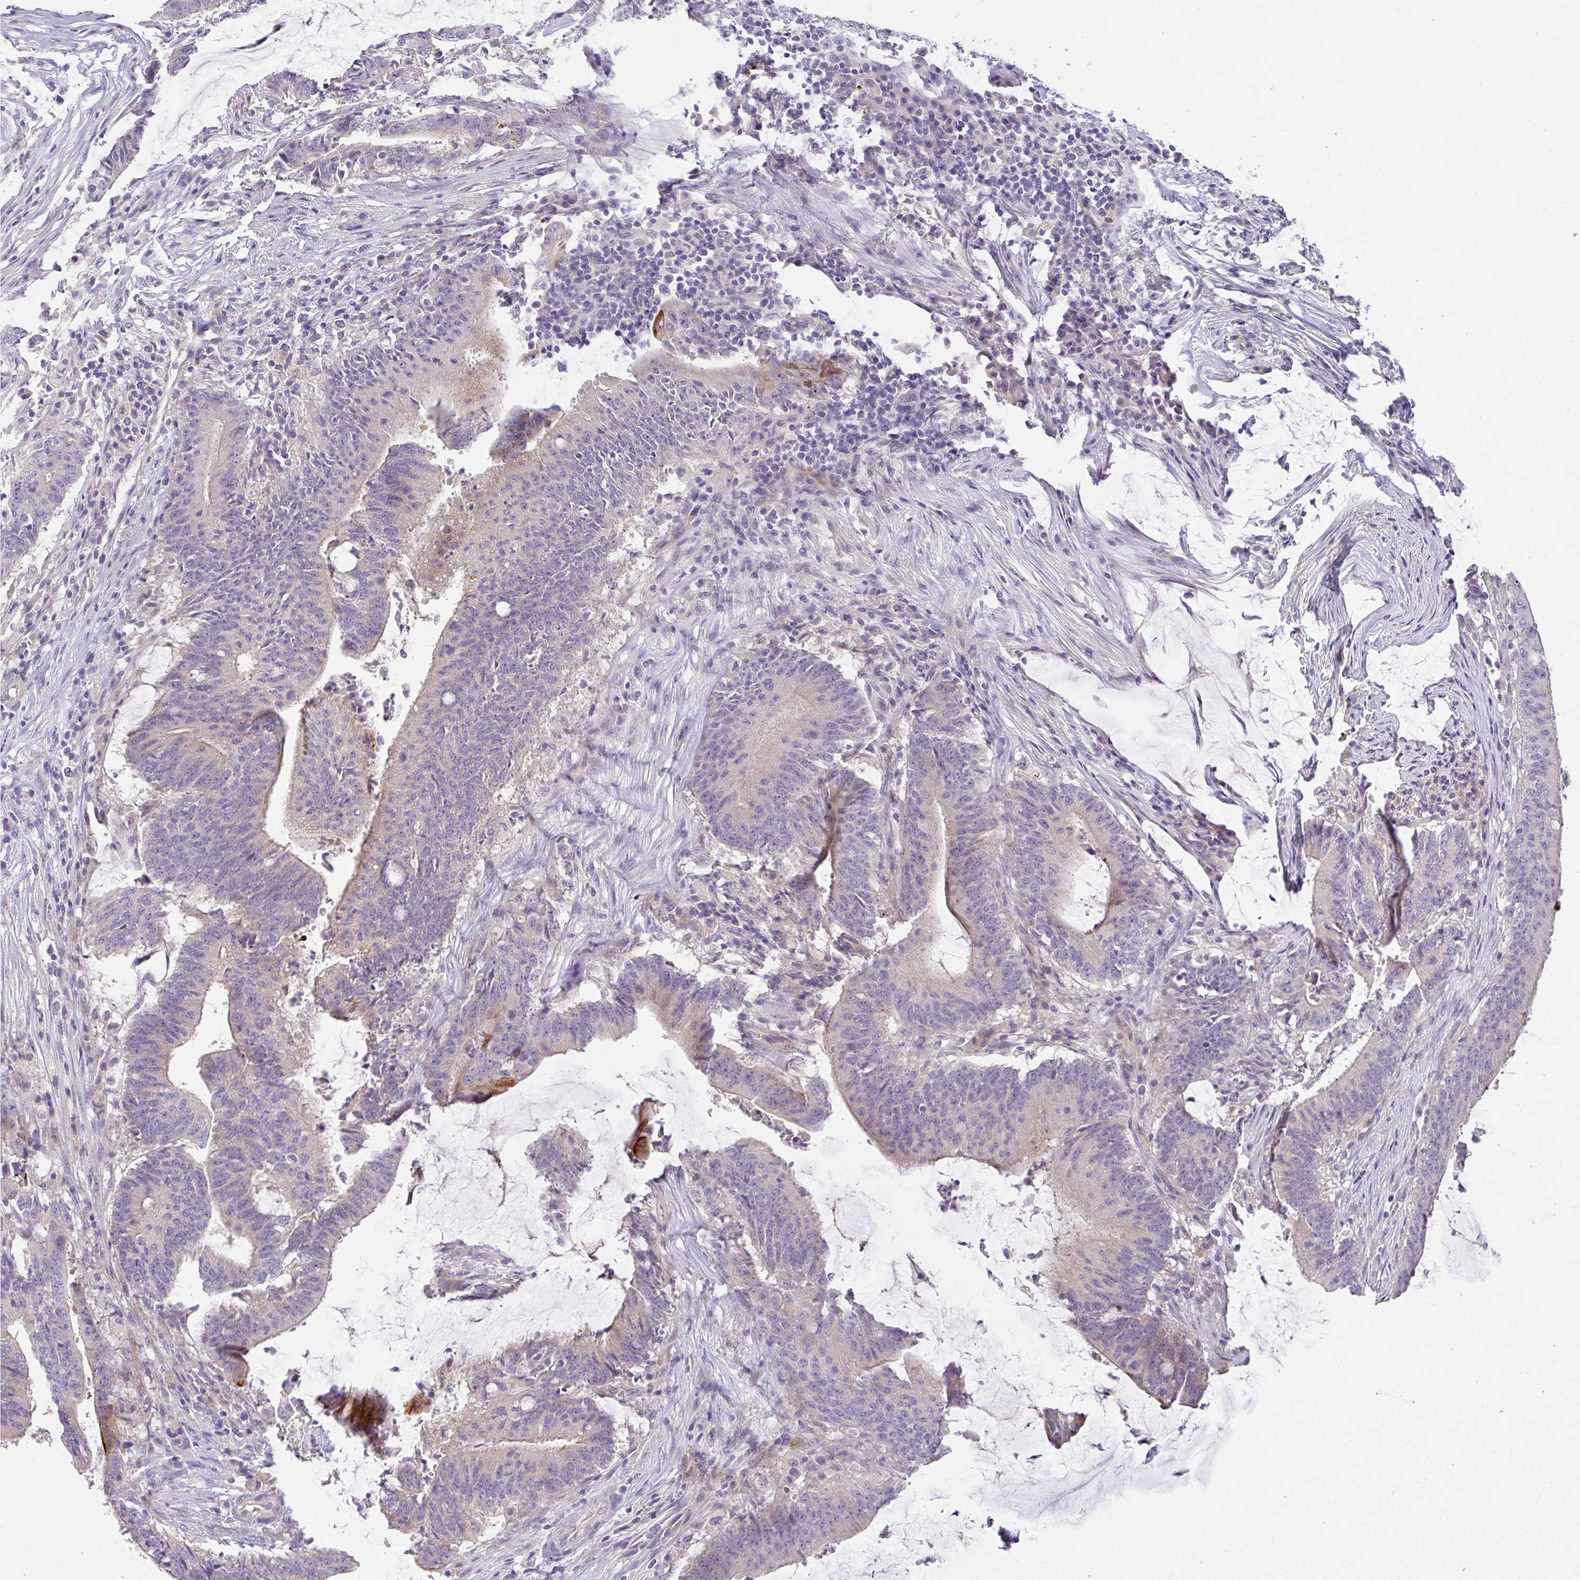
{"staining": {"intensity": "weak", "quantity": "<25%", "location": "cytoplasmic/membranous"}, "tissue": "colorectal cancer", "cell_type": "Tumor cells", "image_type": "cancer", "snomed": [{"axis": "morphology", "description": "Adenocarcinoma, NOS"}, {"axis": "topography", "description": "Colon"}], "caption": "A high-resolution micrograph shows IHC staining of colorectal cancer, which shows no significant positivity in tumor cells. The staining is performed using DAB brown chromogen with nuclei counter-stained in using hematoxylin.", "gene": "EPN3", "patient": {"sex": "female", "age": 43}}